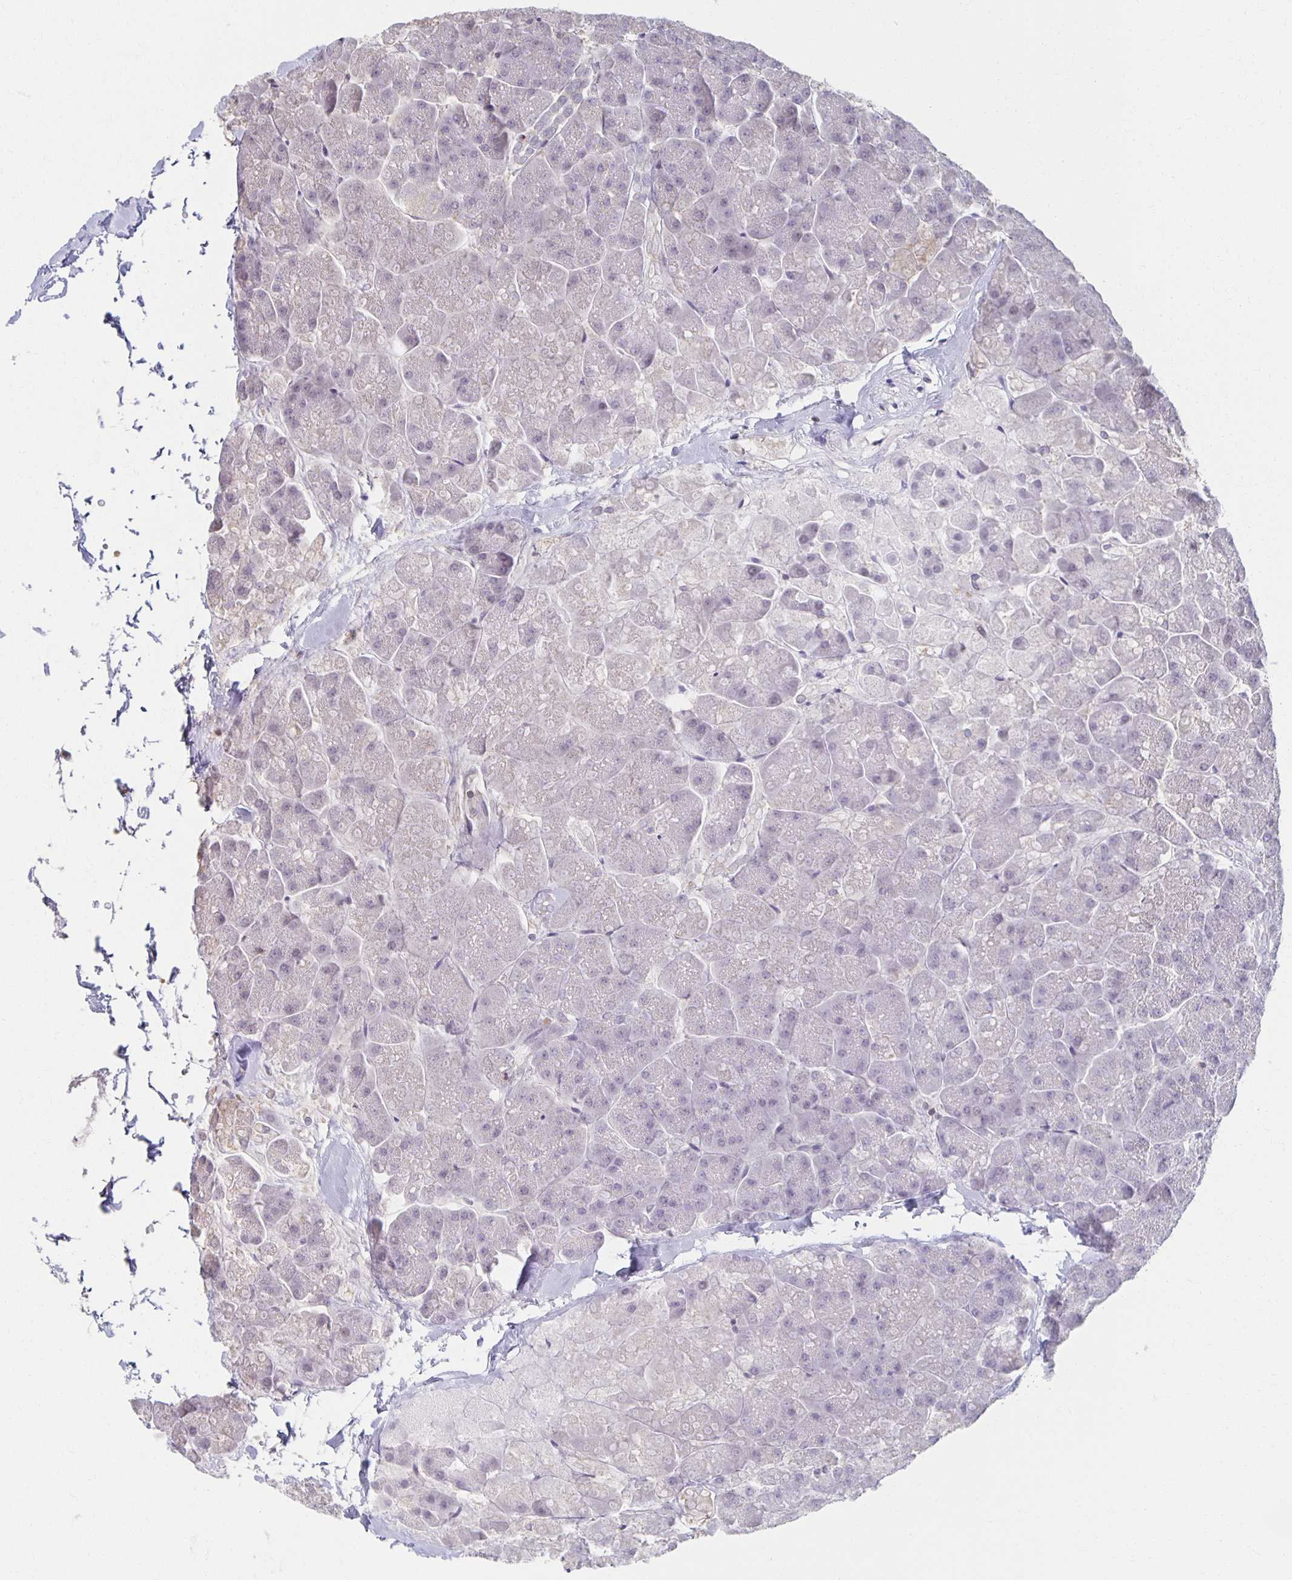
{"staining": {"intensity": "negative", "quantity": "none", "location": "none"}, "tissue": "pancreas", "cell_type": "Exocrine glandular cells", "image_type": "normal", "snomed": [{"axis": "morphology", "description": "Normal tissue, NOS"}, {"axis": "topography", "description": "Pancreas"}, {"axis": "topography", "description": "Peripheral nerve tissue"}], "caption": "Immunohistochemistry (IHC) image of normal human pancreas stained for a protein (brown), which reveals no positivity in exocrine glandular cells.", "gene": "ZNF692", "patient": {"sex": "male", "age": 54}}